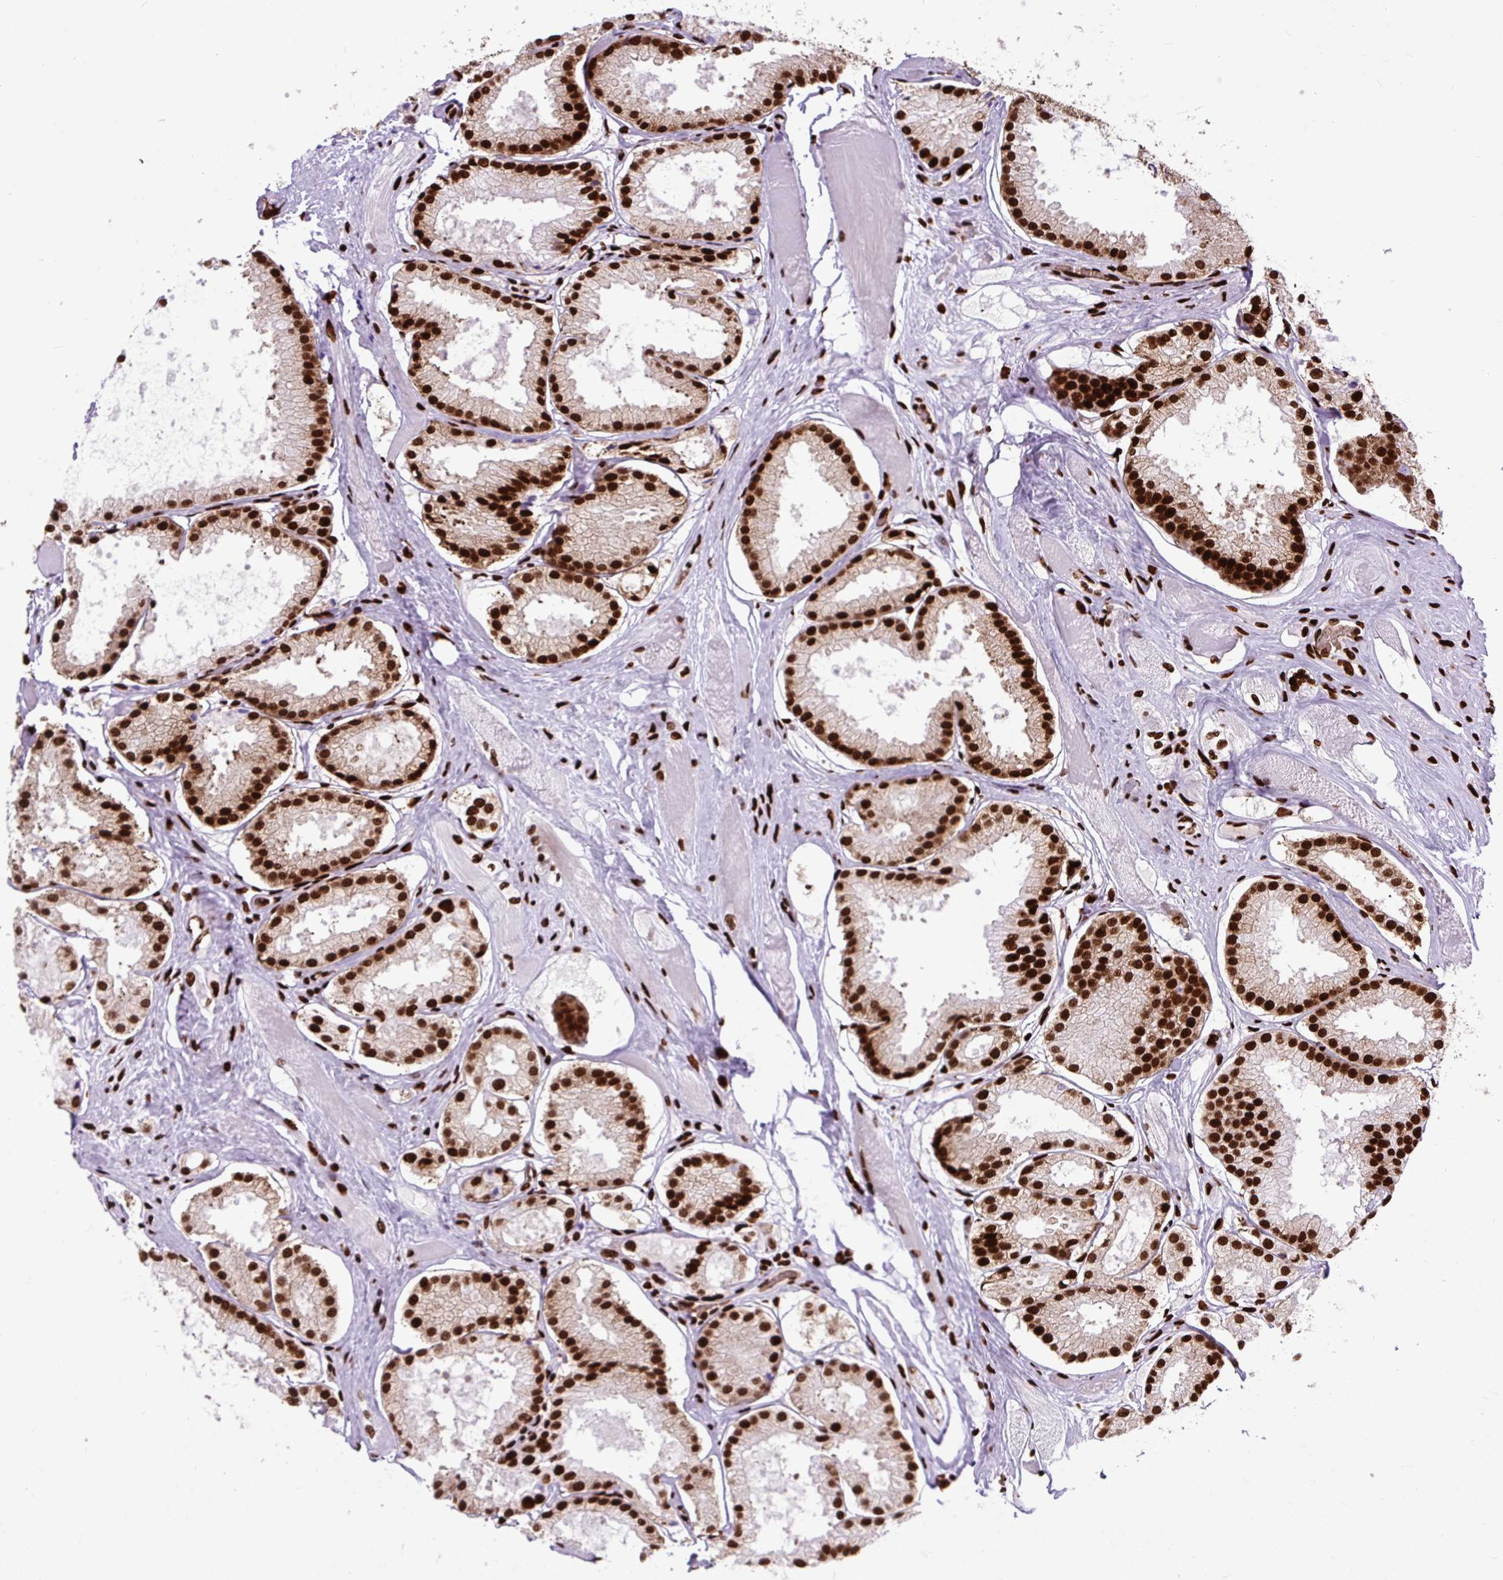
{"staining": {"intensity": "strong", "quantity": ">75%", "location": "nuclear"}, "tissue": "prostate cancer", "cell_type": "Tumor cells", "image_type": "cancer", "snomed": [{"axis": "morphology", "description": "Adenocarcinoma, High grade"}, {"axis": "topography", "description": "Prostate"}], "caption": "Brown immunohistochemical staining in prostate cancer exhibits strong nuclear expression in approximately >75% of tumor cells. Using DAB (brown) and hematoxylin (blue) stains, captured at high magnification using brightfield microscopy.", "gene": "FUS", "patient": {"sex": "male", "age": 68}}